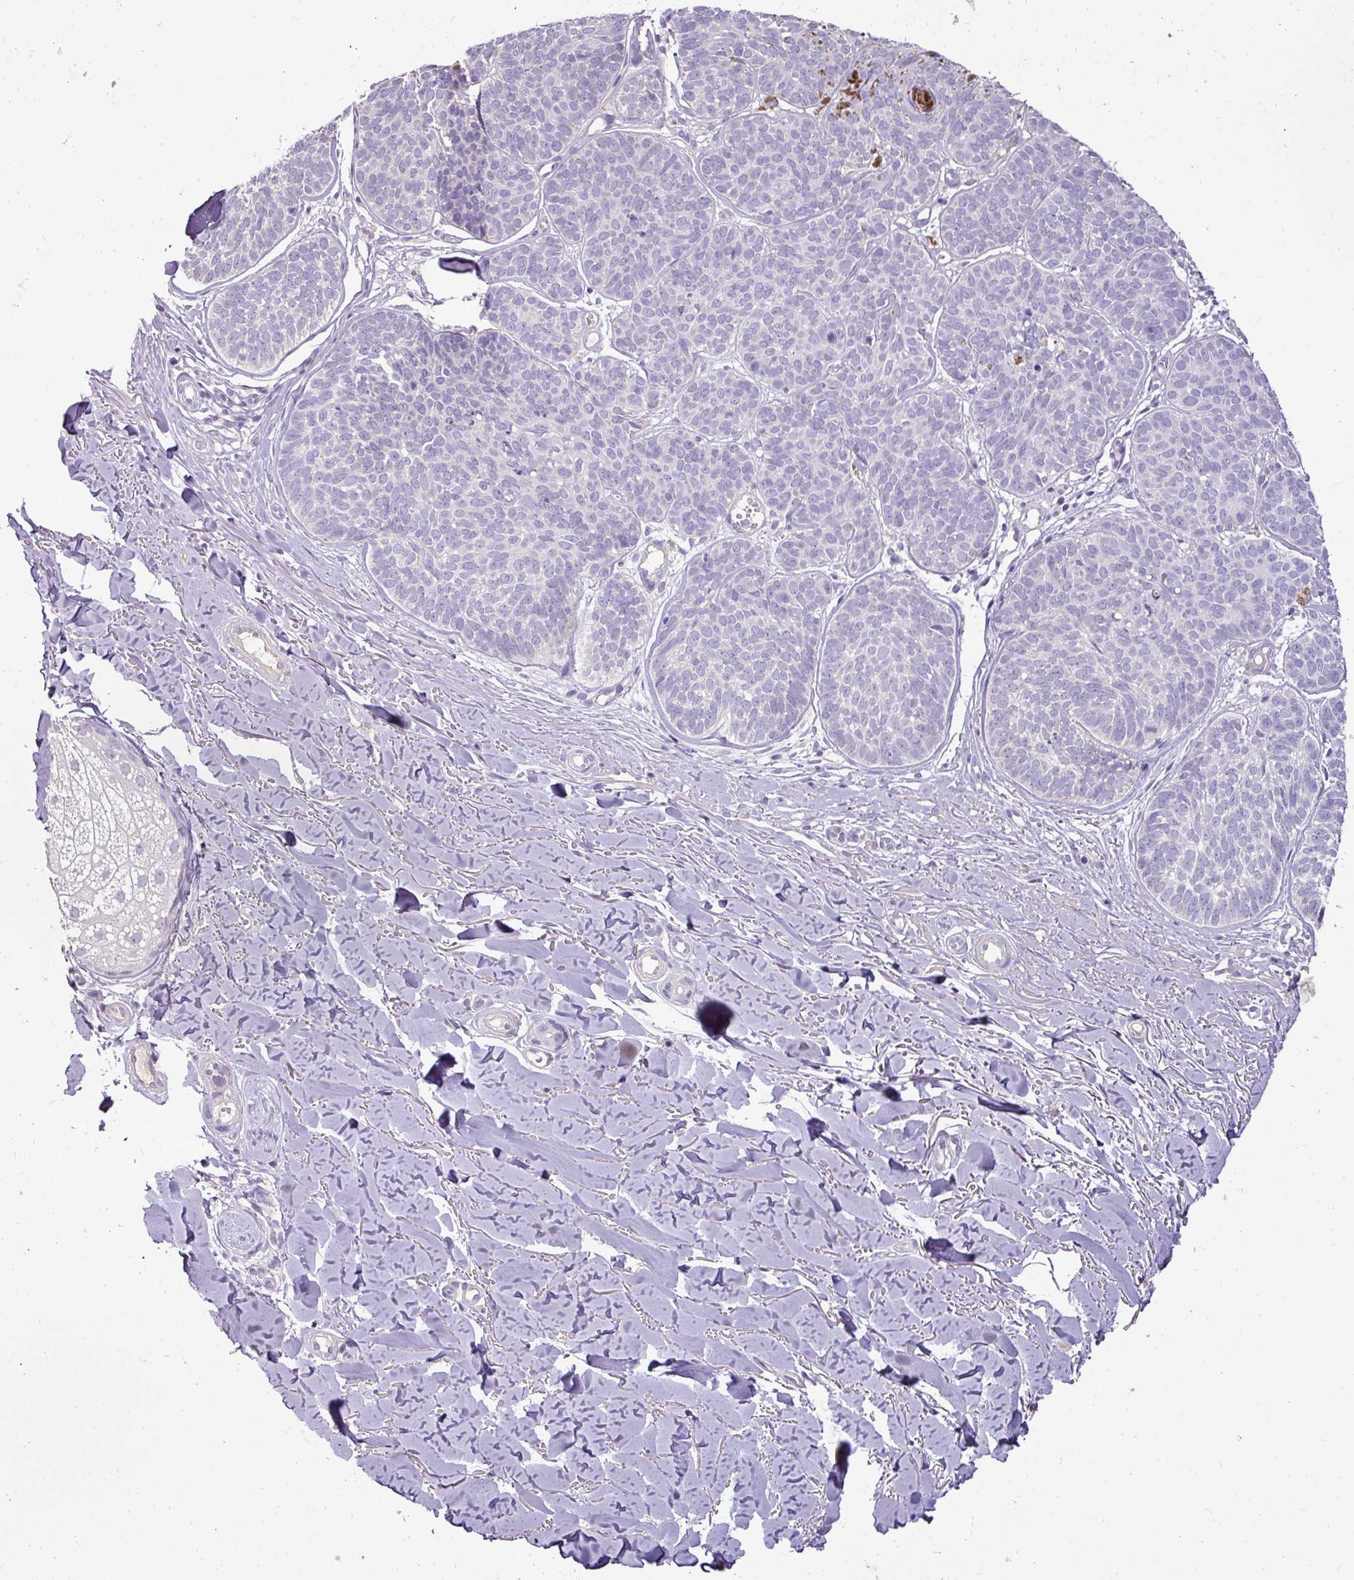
{"staining": {"intensity": "negative", "quantity": "none", "location": "none"}, "tissue": "skin cancer", "cell_type": "Tumor cells", "image_type": "cancer", "snomed": [{"axis": "morphology", "description": "Basal cell carcinoma"}, {"axis": "topography", "description": "Skin"}, {"axis": "topography", "description": "Skin of neck"}, {"axis": "topography", "description": "Skin of shoulder"}, {"axis": "topography", "description": "Skin of back"}], "caption": "Tumor cells are negative for protein expression in human skin cancer (basal cell carcinoma).", "gene": "BRINP2", "patient": {"sex": "male", "age": 80}}